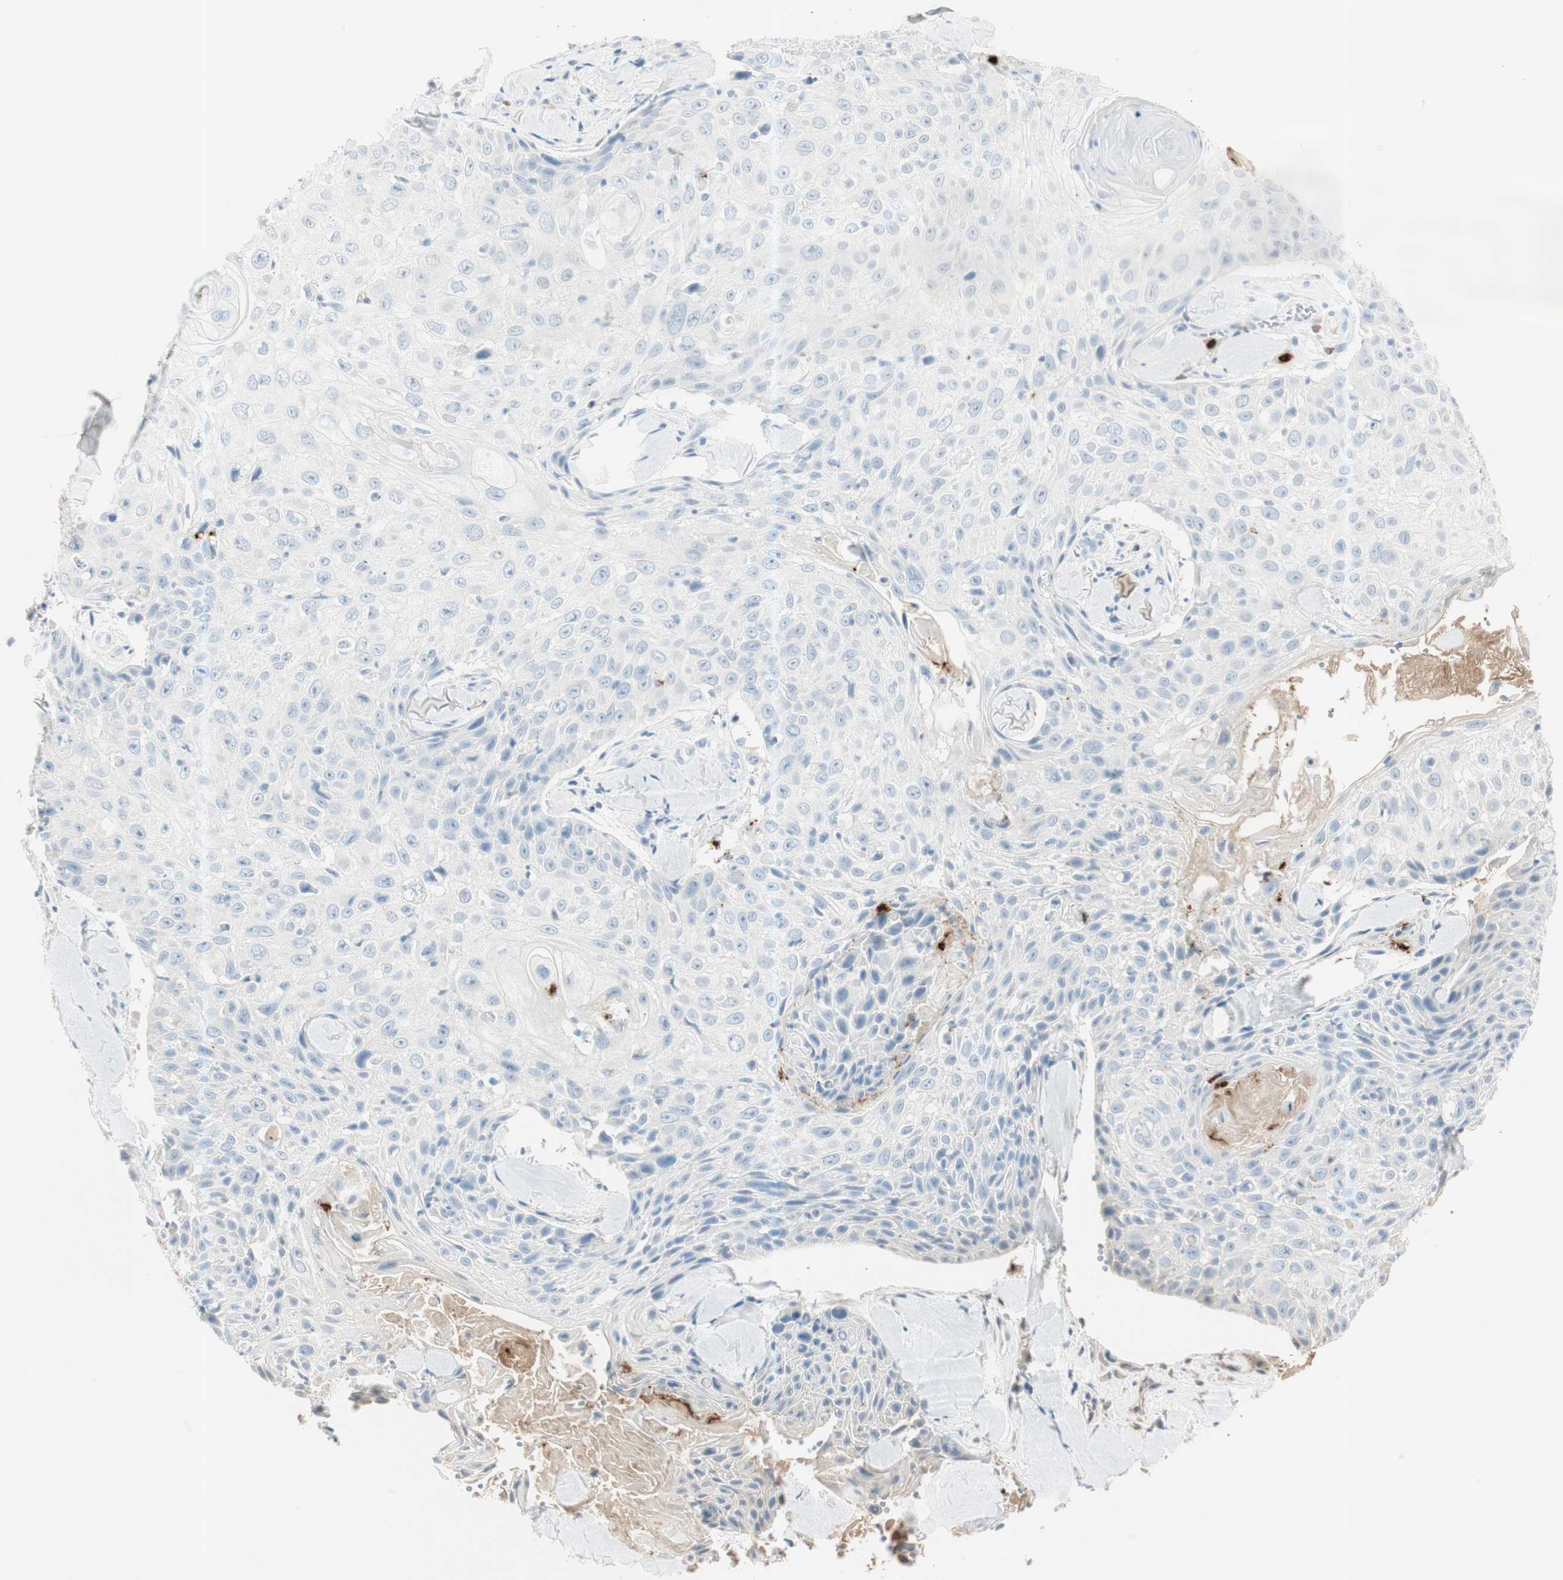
{"staining": {"intensity": "negative", "quantity": "none", "location": "none"}, "tissue": "skin cancer", "cell_type": "Tumor cells", "image_type": "cancer", "snomed": [{"axis": "morphology", "description": "Squamous cell carcinoma, NOS"}, {"axis": "topography", "description": "Skin"}], "caption": "IHC of human squamous cell carcinoma (skin) displays no expression in tumor cells.", "gene": "PRTN3", "patient": {"sex": "male", "age": 86}}